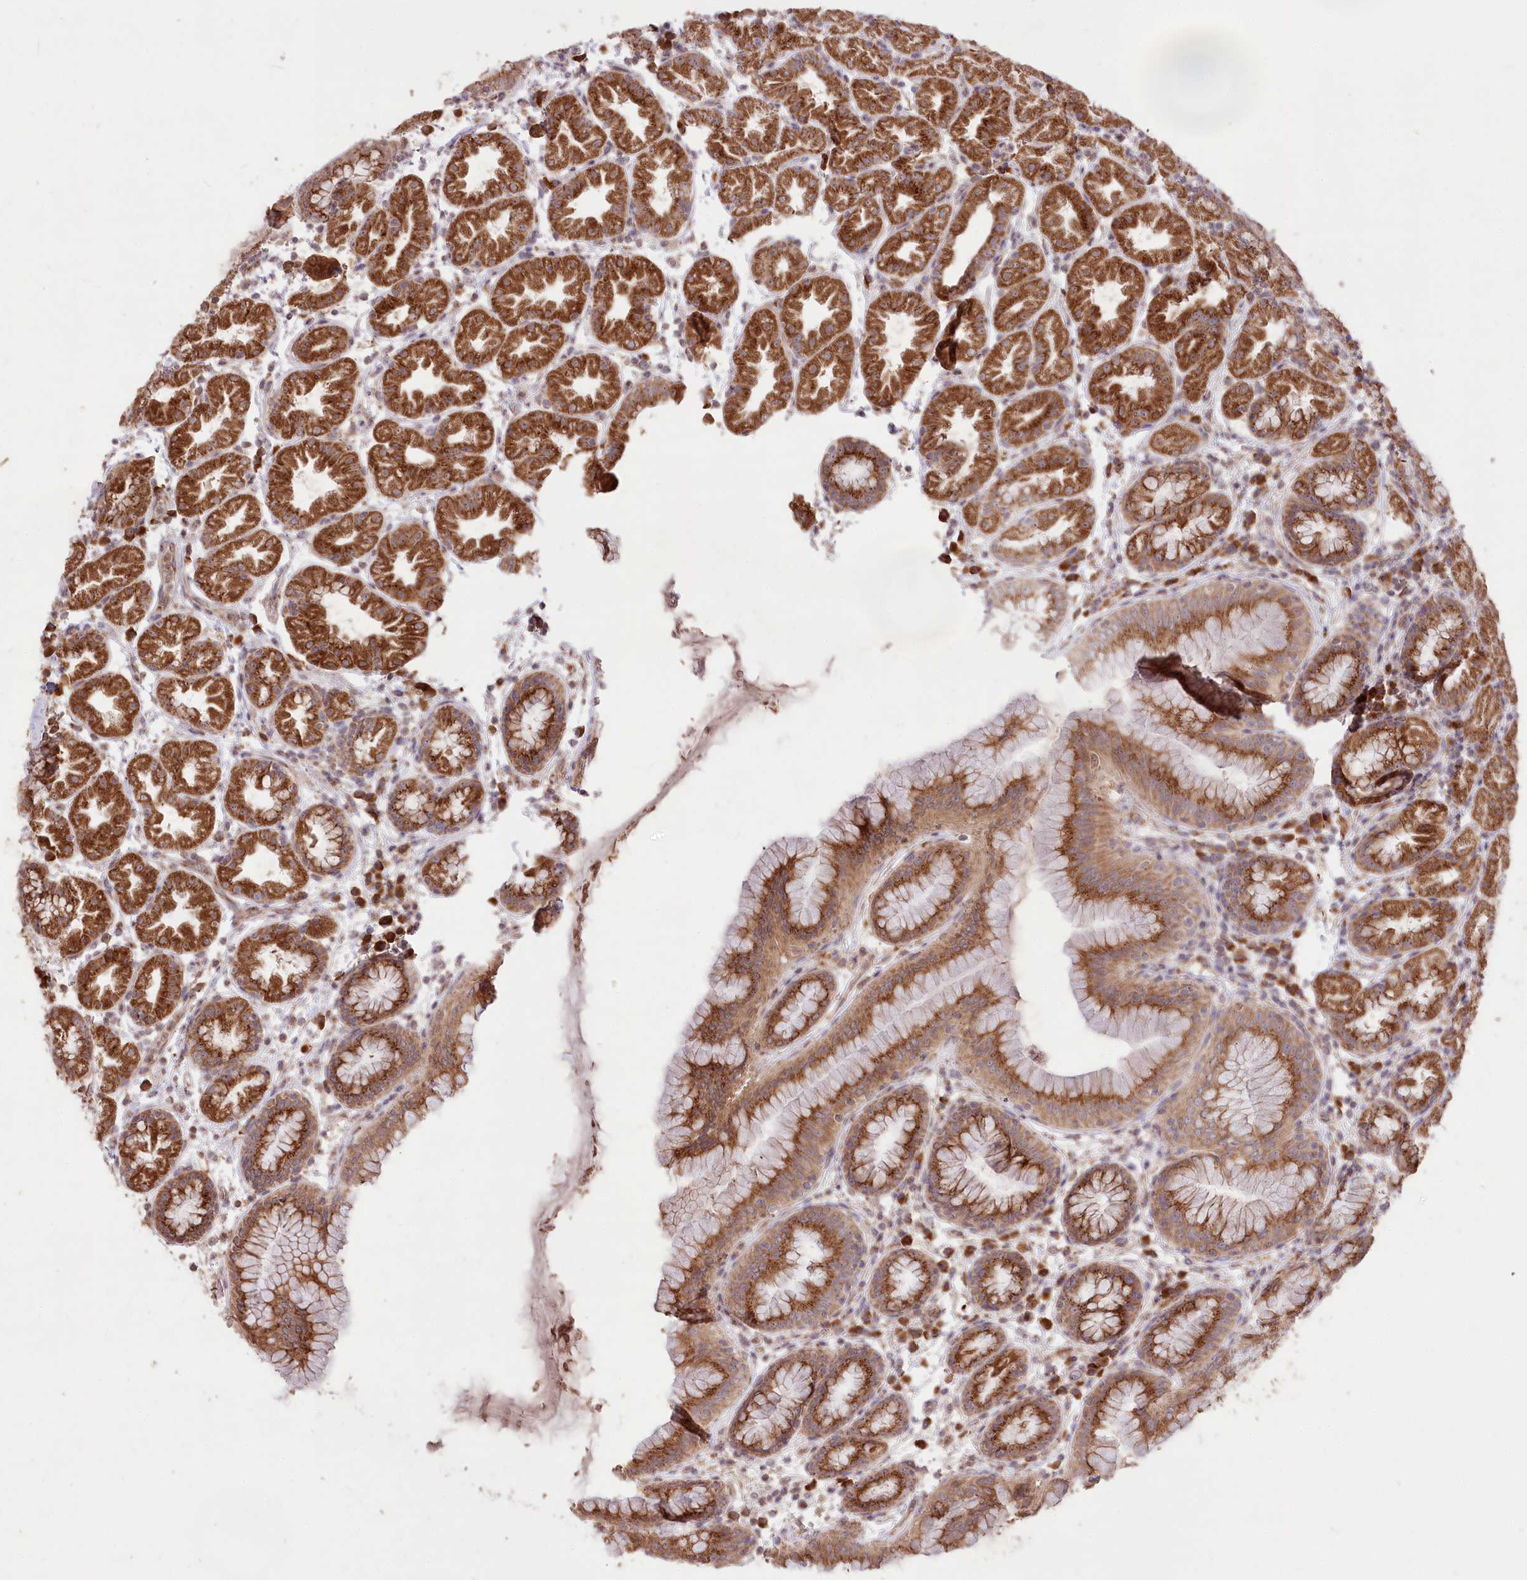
{"staining": {"intensity": "strong", "quantity": ">75%", "location": "cytoplasmic/membranous"}, "tissue": "stomach", "cell_type": "Glandular cells", "image_type": "normal", "snomed": [{"axis": "morphology", "description": "Normal tissue, NOS"}, {"axis": "topography", "description": "Stomach"}], "caption": "Brown immunohistochemical staining in normal human stomach reveals strong cytoplasmic/membranous staining in about >75% of glandular cells.", "gene": "STT3B", "patient": {"sex": "female", "age": 79}}